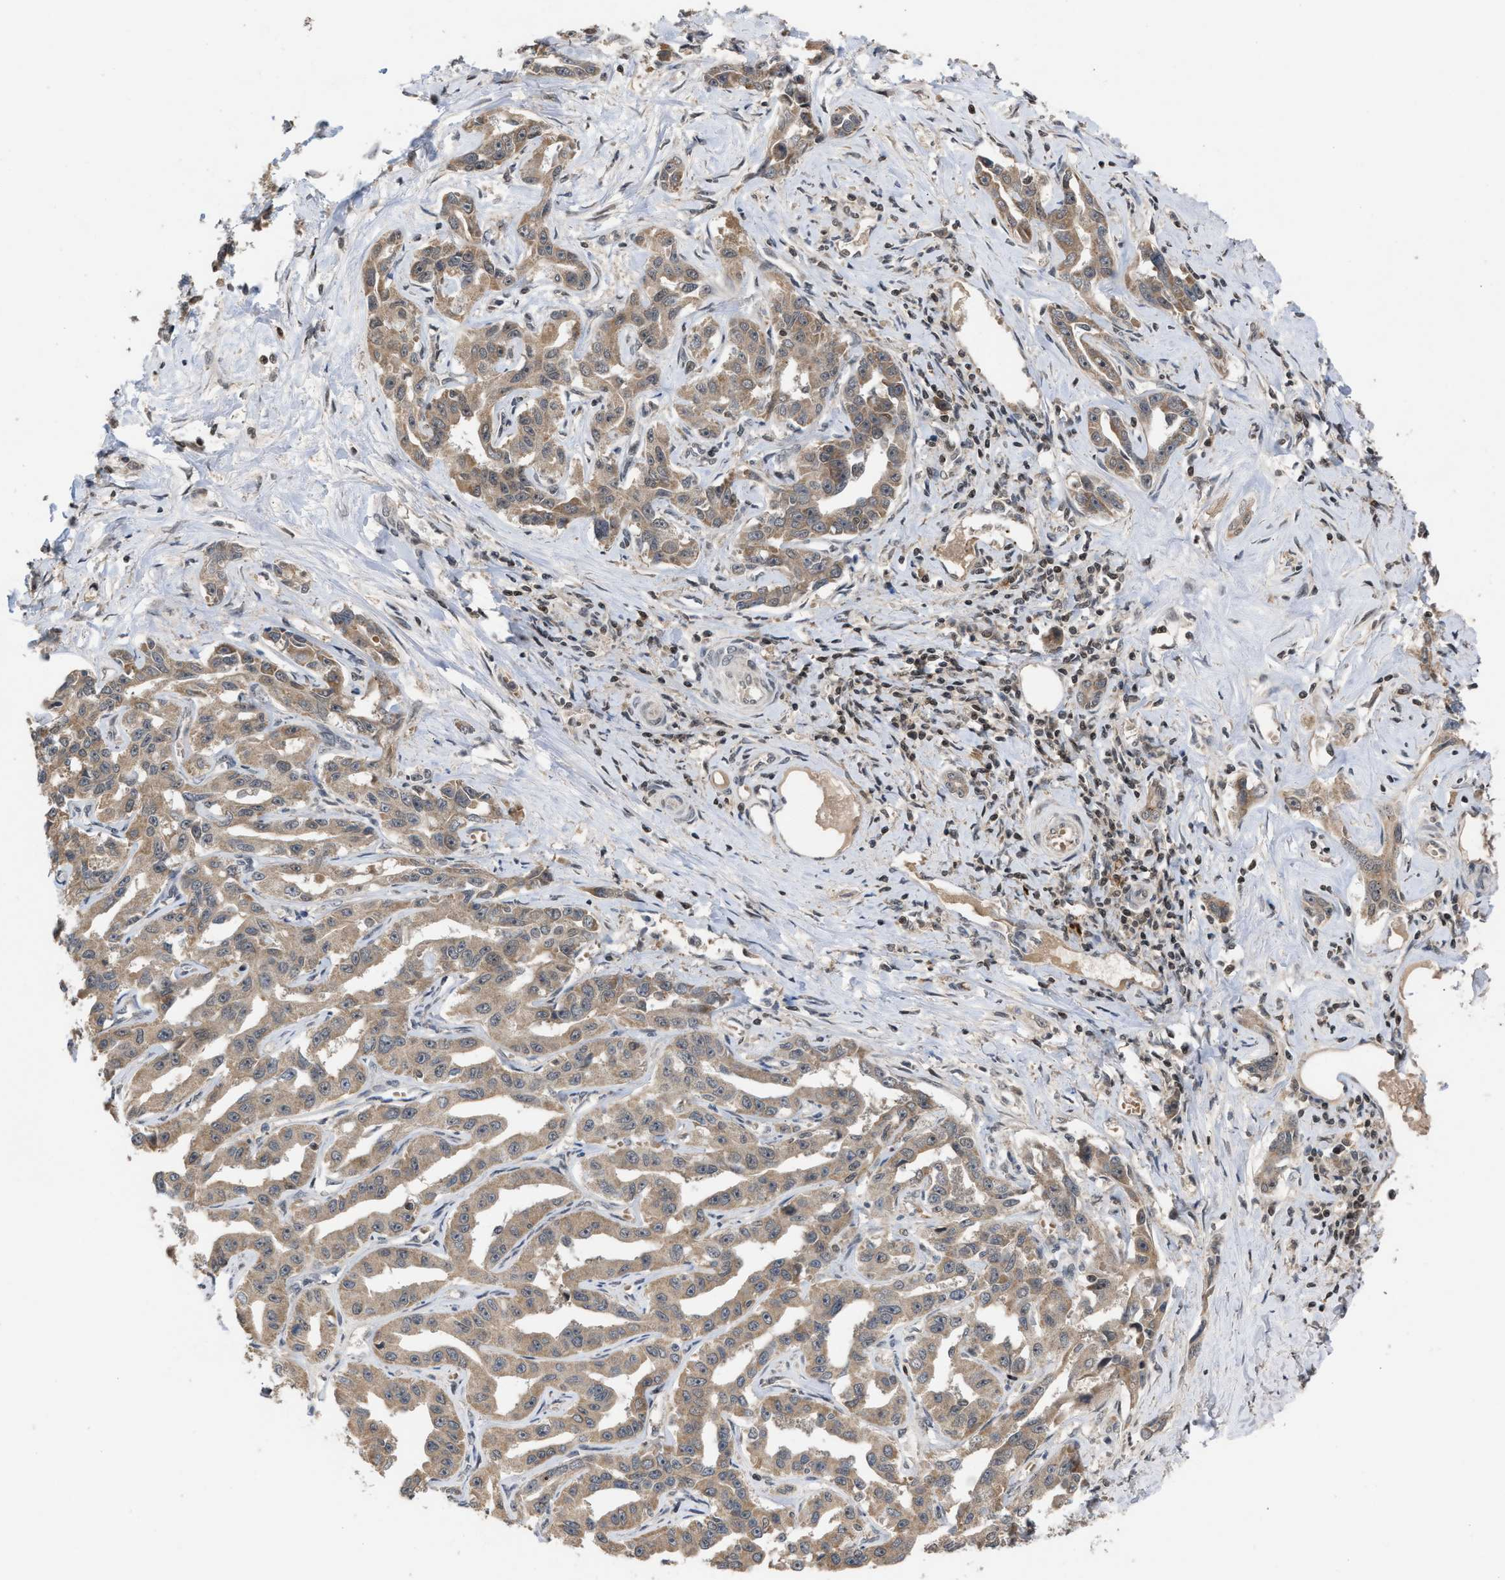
{"staining": {"intensity": "weak", "quantity": ">75%", "location": "cytoplasmic/membranous"}, "tissue": "liver cancer", "cell_type": "Tumor cells", "image_type": "cancer", "snomed": [{"axis": "morphology", "description": "Cholangiocarcinoma"}, {"axis": "topography", "description": "Liver"}], "caption": "Brown immunohistochemical staining in human cholangiocarcinoma (liver) shows weak cytoplasmic/membranous staining in approximately >75% of tumor cells.", "gene": "C9orf78", "patient": {"sex": "male", "age": 59}}